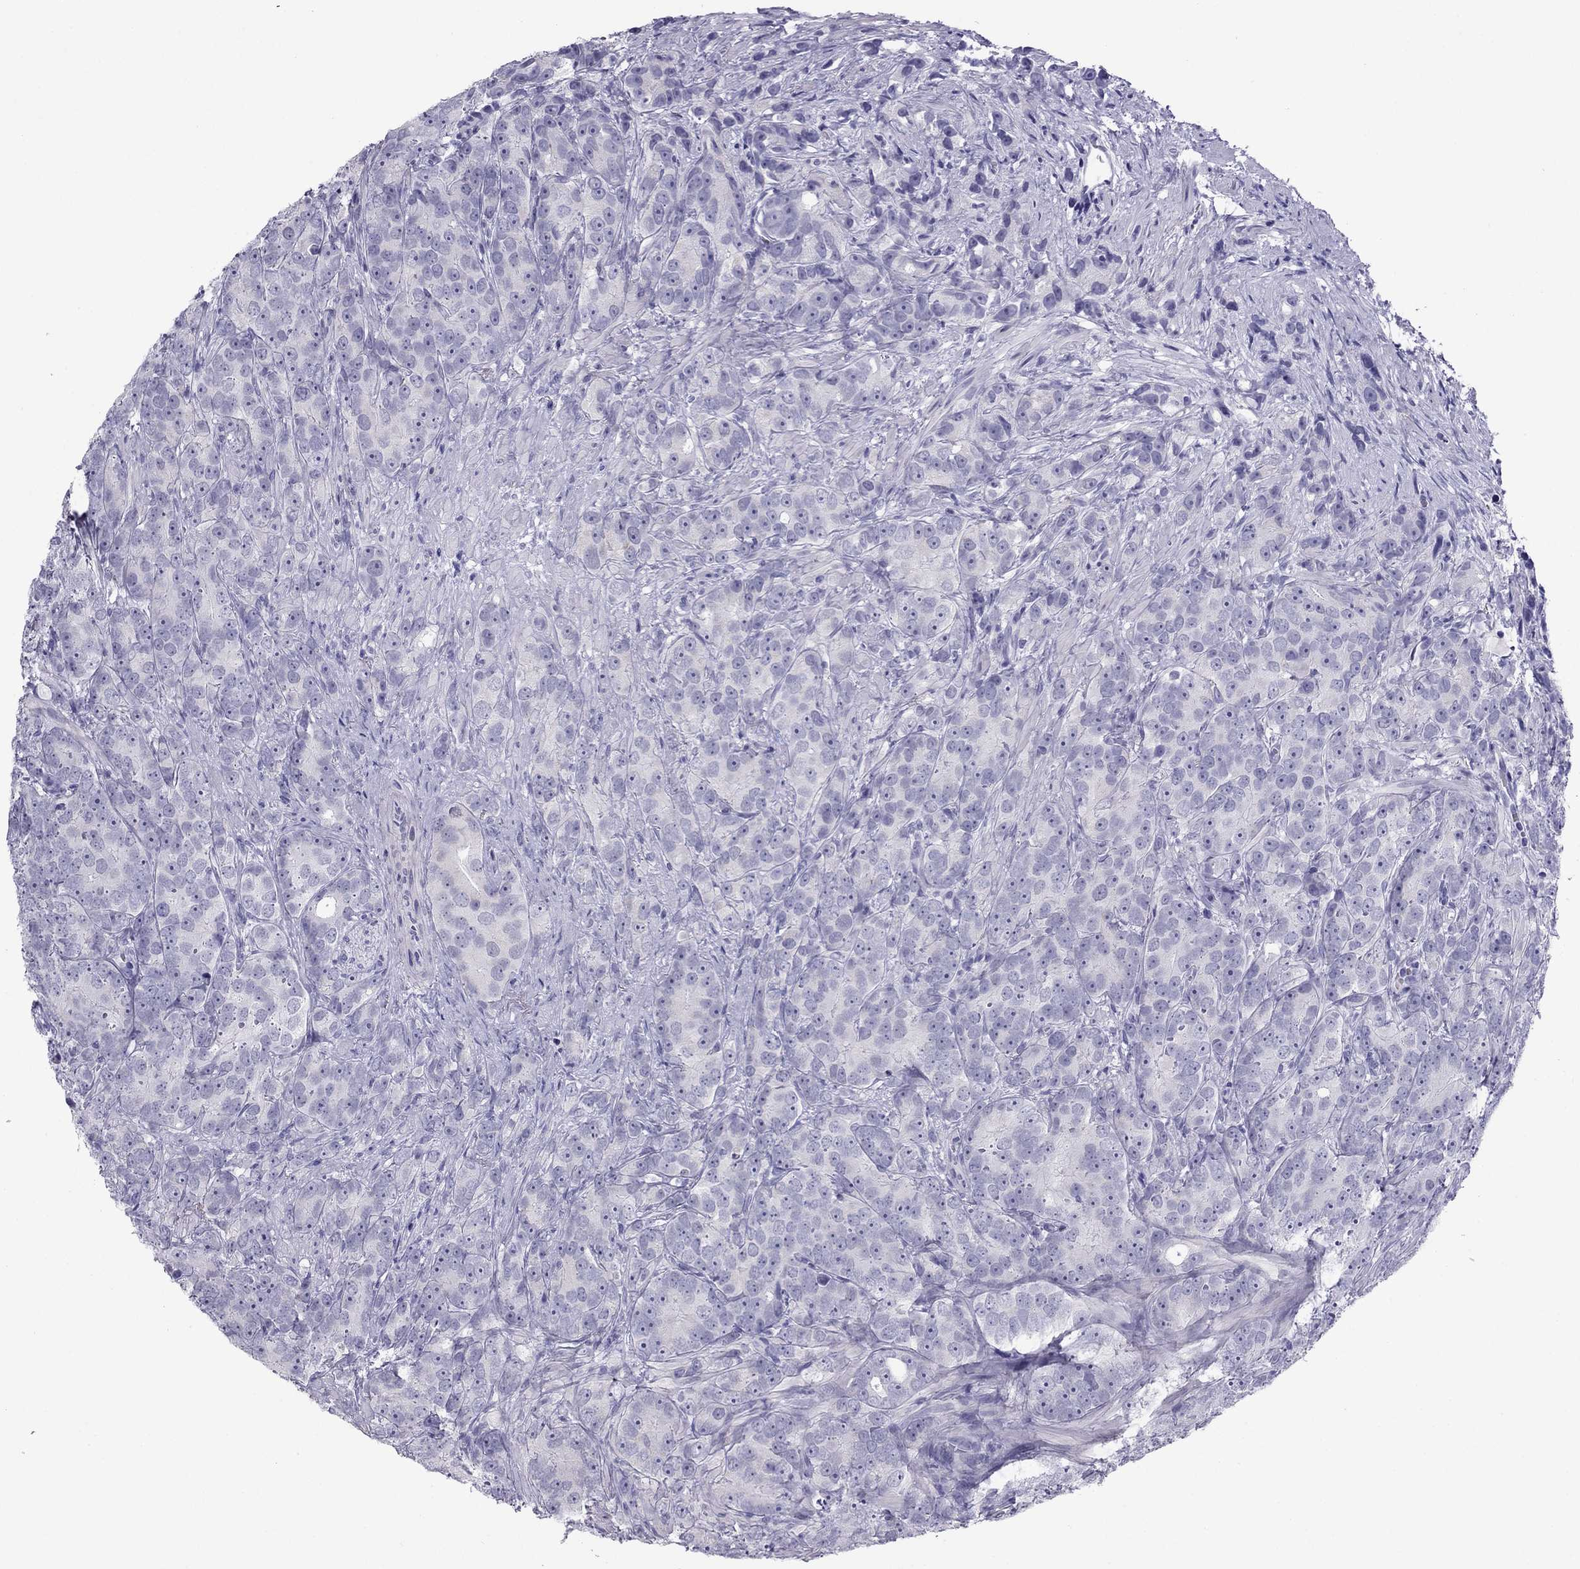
{"staining": {"intensity": "negative", "quantity": "none", "location": "none"}, "tissue": "prostate cancer", "cell_type": "Tumor cells", "image_type": "cancer", "snomed": [{"axis": "morphology", "description": "Adenocarcinoma, High grade"}, {"axis": "topography", "description": "Prostate"}], "caption": "There is no significant expression in tumor cells of prostate adenocarcinoma (high-grade).", "gene": "MYLK3", "patient": {"sex": "male", "age": 90}}